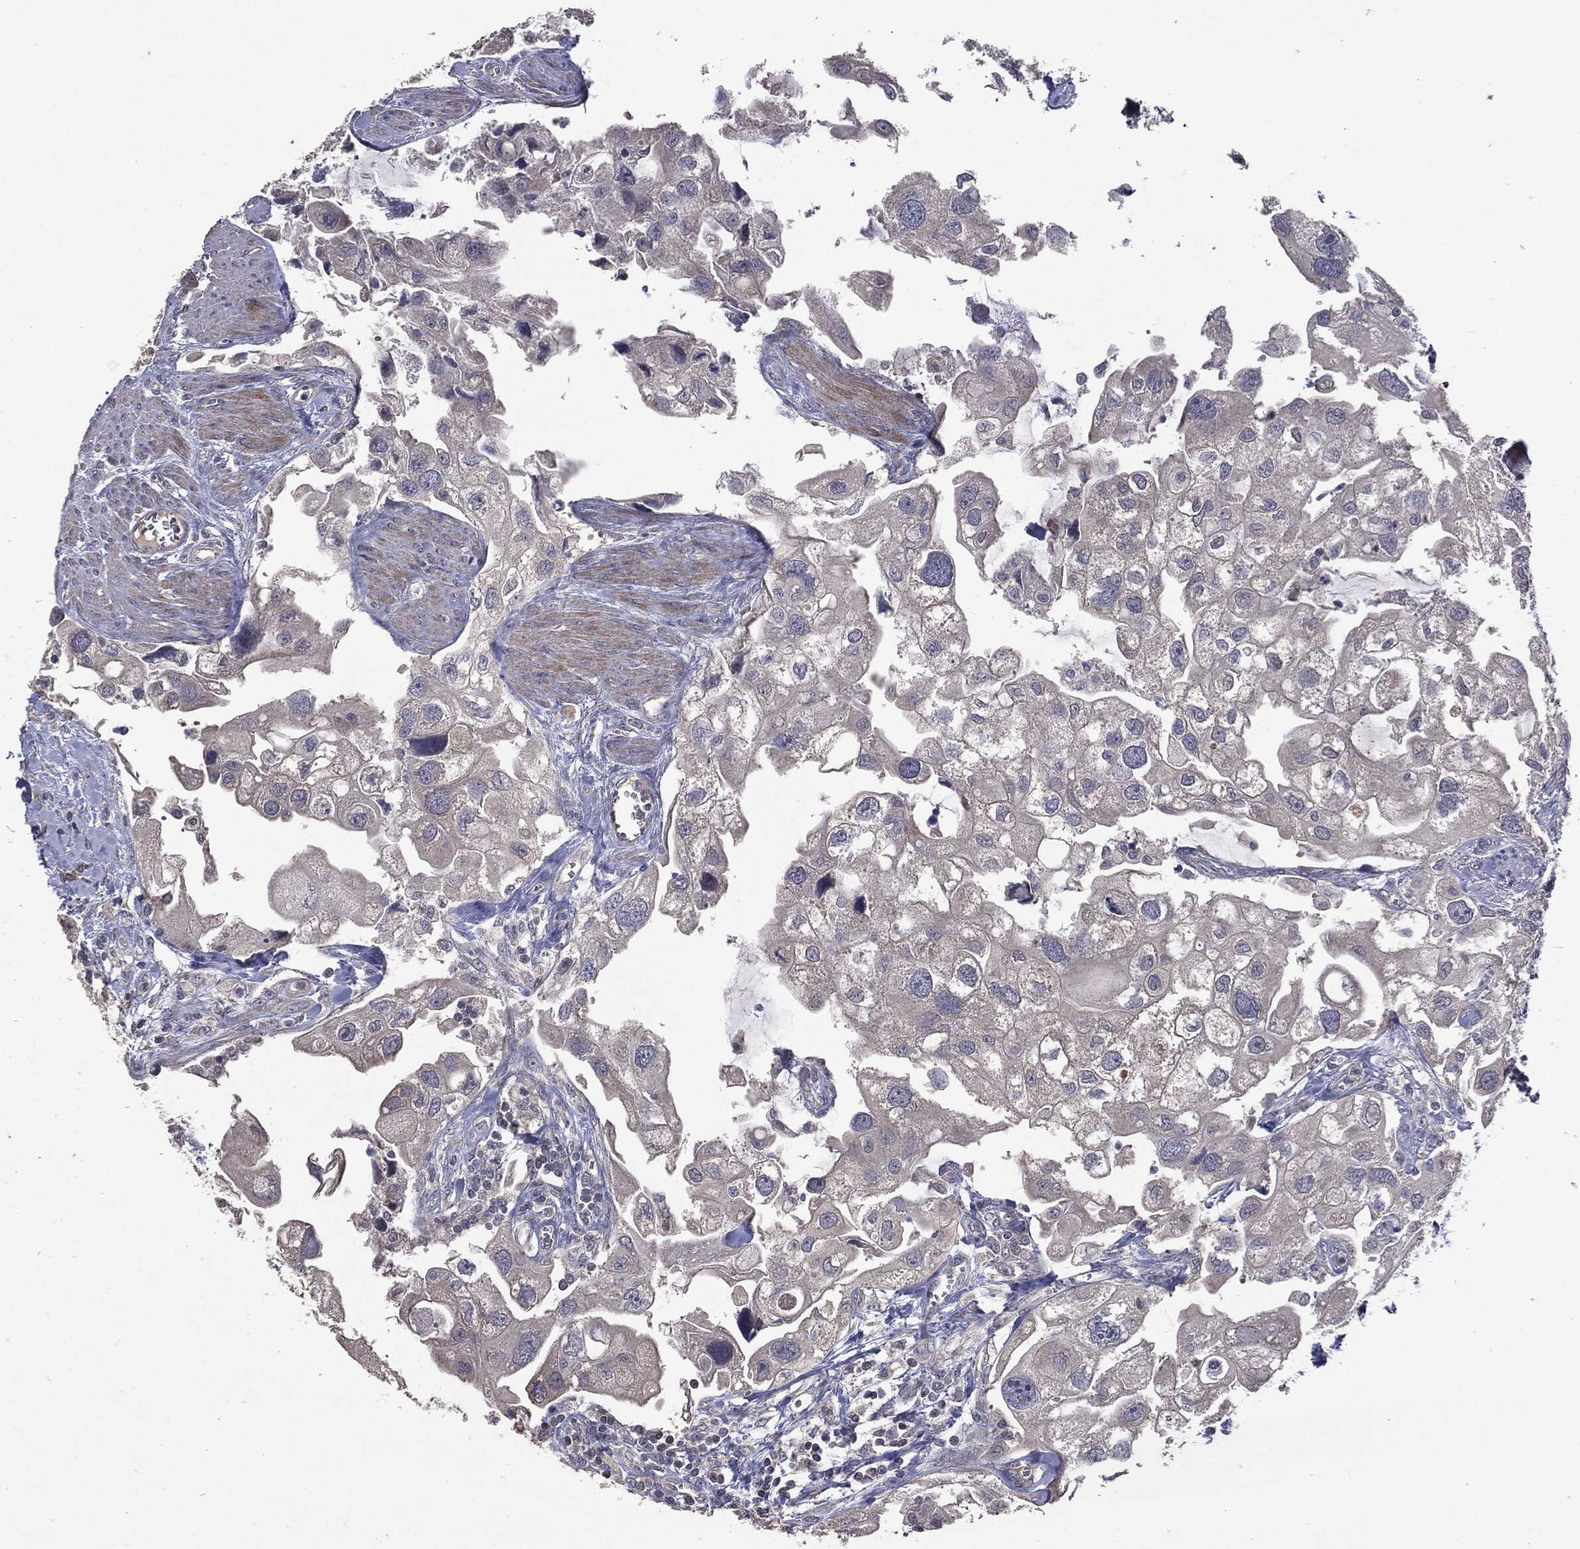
{"staining": {"intensity": "negative", "quantity": "none", "location": "none"}, "tissue": "urothelial cancer", "cell_type": "Tumor cells", "image_type": "cancer", "snomed": [{"axis": "morphology", "description": "Urothelial carcinoma, High grade"}, {"axis": "topography", "description": "Urinary bladder"}], "caption": "This photomicrograph is of urothelial cancer stained with IHC to label a protein in brown with the nuclei are counter-stained blue. There is no staining in tumor cells.", "gene": "MTOR", "patient": {"sex": "male", "age": 59}}